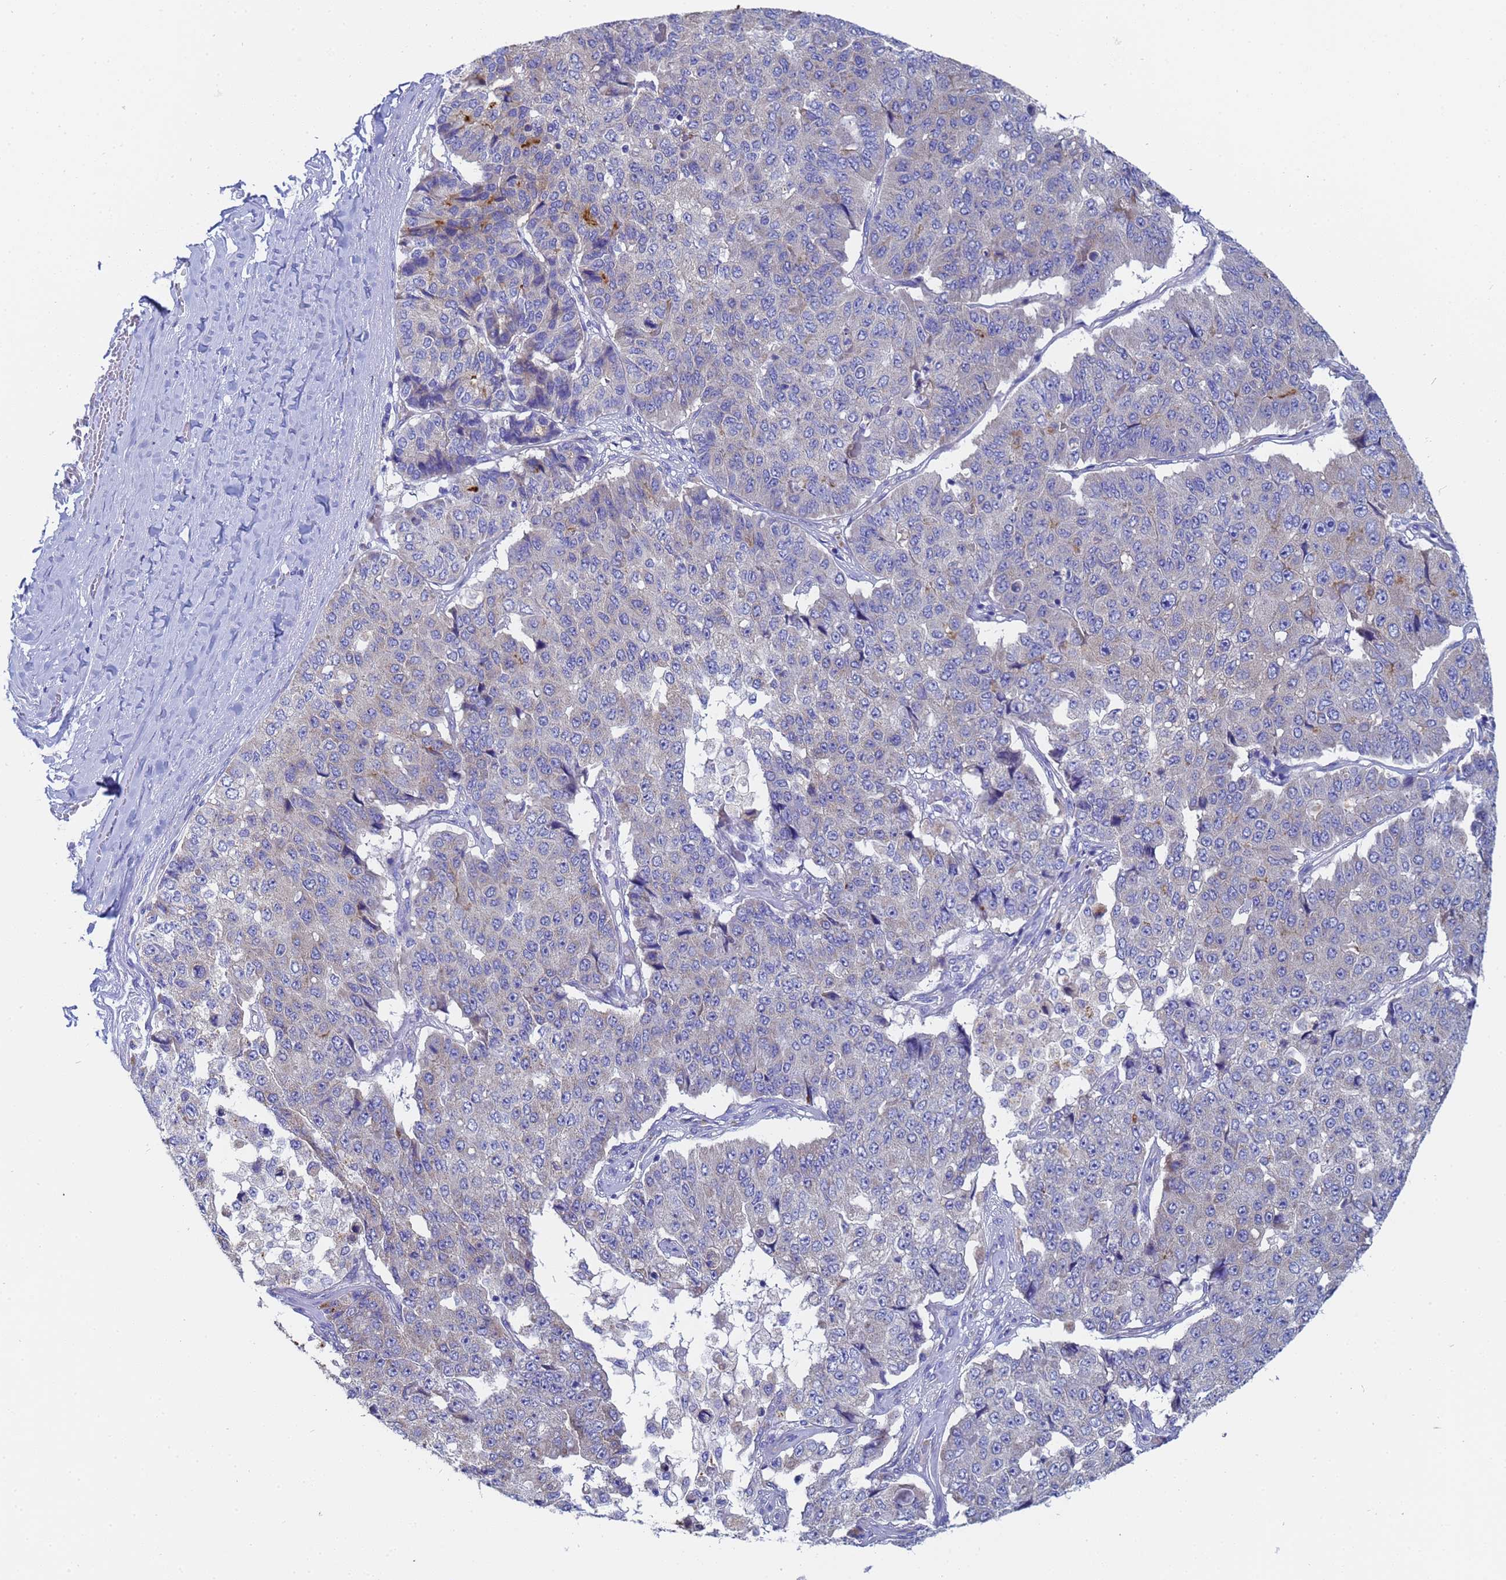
{"staining": {"intensity": "weak", "quantity": "<25%", "location": "cytoplasmic/membranous"}, "tissue": "pancreatic cancer", "cell_type": "Tumor cells", "image_type": "cancer", "snomed": [{"axis": "morphology", "description": "Adenocarcinoma, NOS"}, {"axis": "topography", "description": "Pancreas"}], "caption": "IHC of pancreatic adenocarcinoma shows no expression in tumor cells.", "gene": "TM4SF4", "patient": {"sex": "male", "age": 50}}